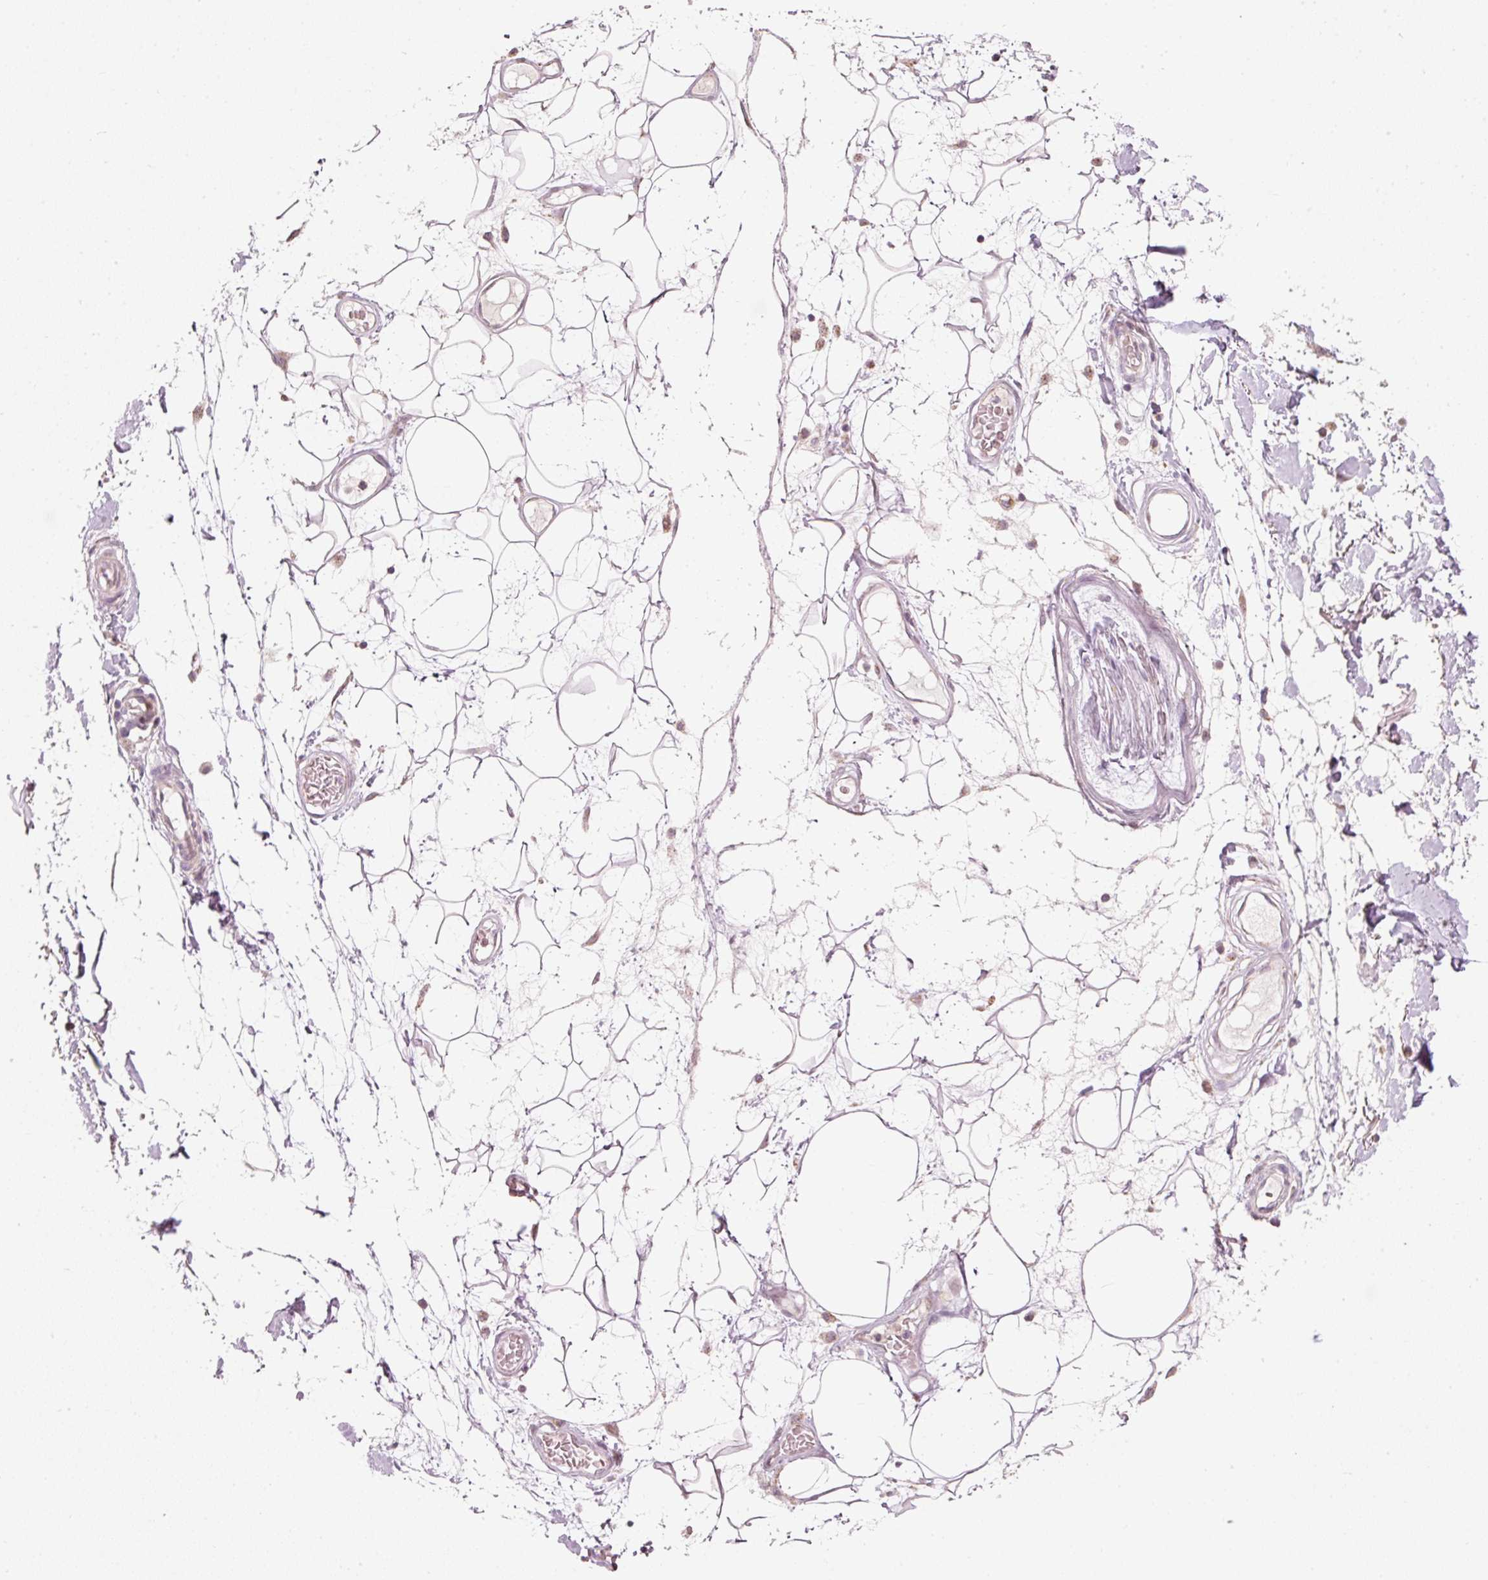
{"staining": {"intensity": "negative", "quantity": "none", "location": "none"}, "tissue": "adipose tissue", "cell_type": "Adipocytes", "image_type": "normal", "snomed": [{"axis": "morphology", "description": "Normal tissue, NOS"}, {"axis": "topography", "description": "Vulva"}, {"axis": "topography", "description": "Peripheral nerve tissue"}], "caption": "Adipose tissue was stained to show a protein in brown. There is no significant positivity in adipocytes.", "gene": "RNF39", "patient": {"sex": "female", "age": 68}}